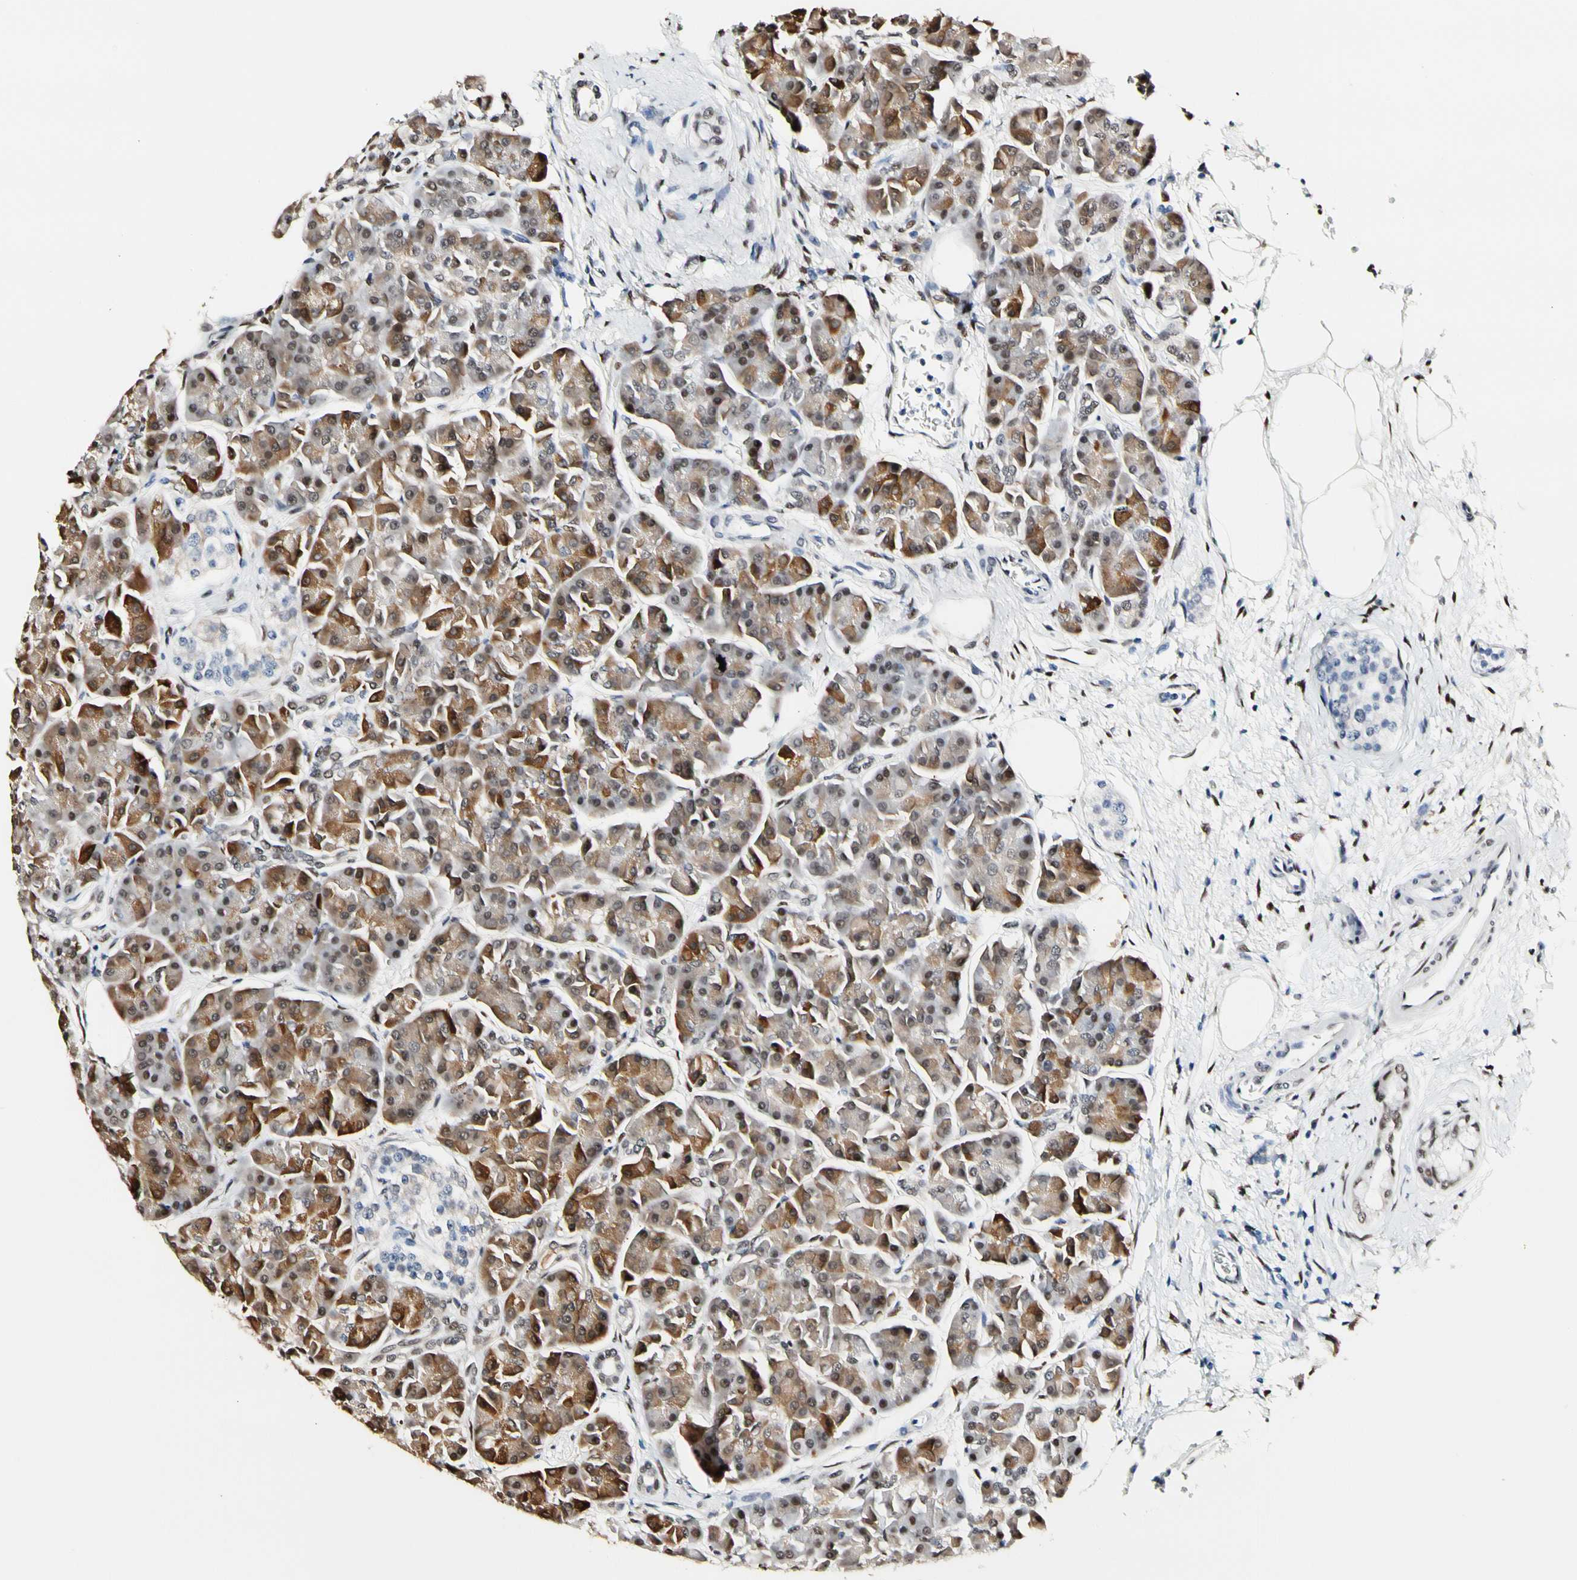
{"staining": {"intensity": "moderate", "quantity": ">75%", "location": "cytoplasmic/membranous,nuclear"}, "tissue": "pancreas", "cell_type": "Exocrine glandular cells", "image_type": "normal", "snomed": [{"axis": "morphology", "description": "Normal tissue, NOS"}, {"axis": "topography", "description": "Pancreas"}], "caption": "IHC photomicrograph of normal pancreas: pancreas stained using IHC exhibits medium levels of moderate protein expression localized specifically in the cytoplasmic/membranous,nuclear of exocrine glandular cells, appearing as a cytoplasmic/membranous,nuclear brown color.", "gene": "NFIA", "patient": {"sex": "female", "age": 70}}